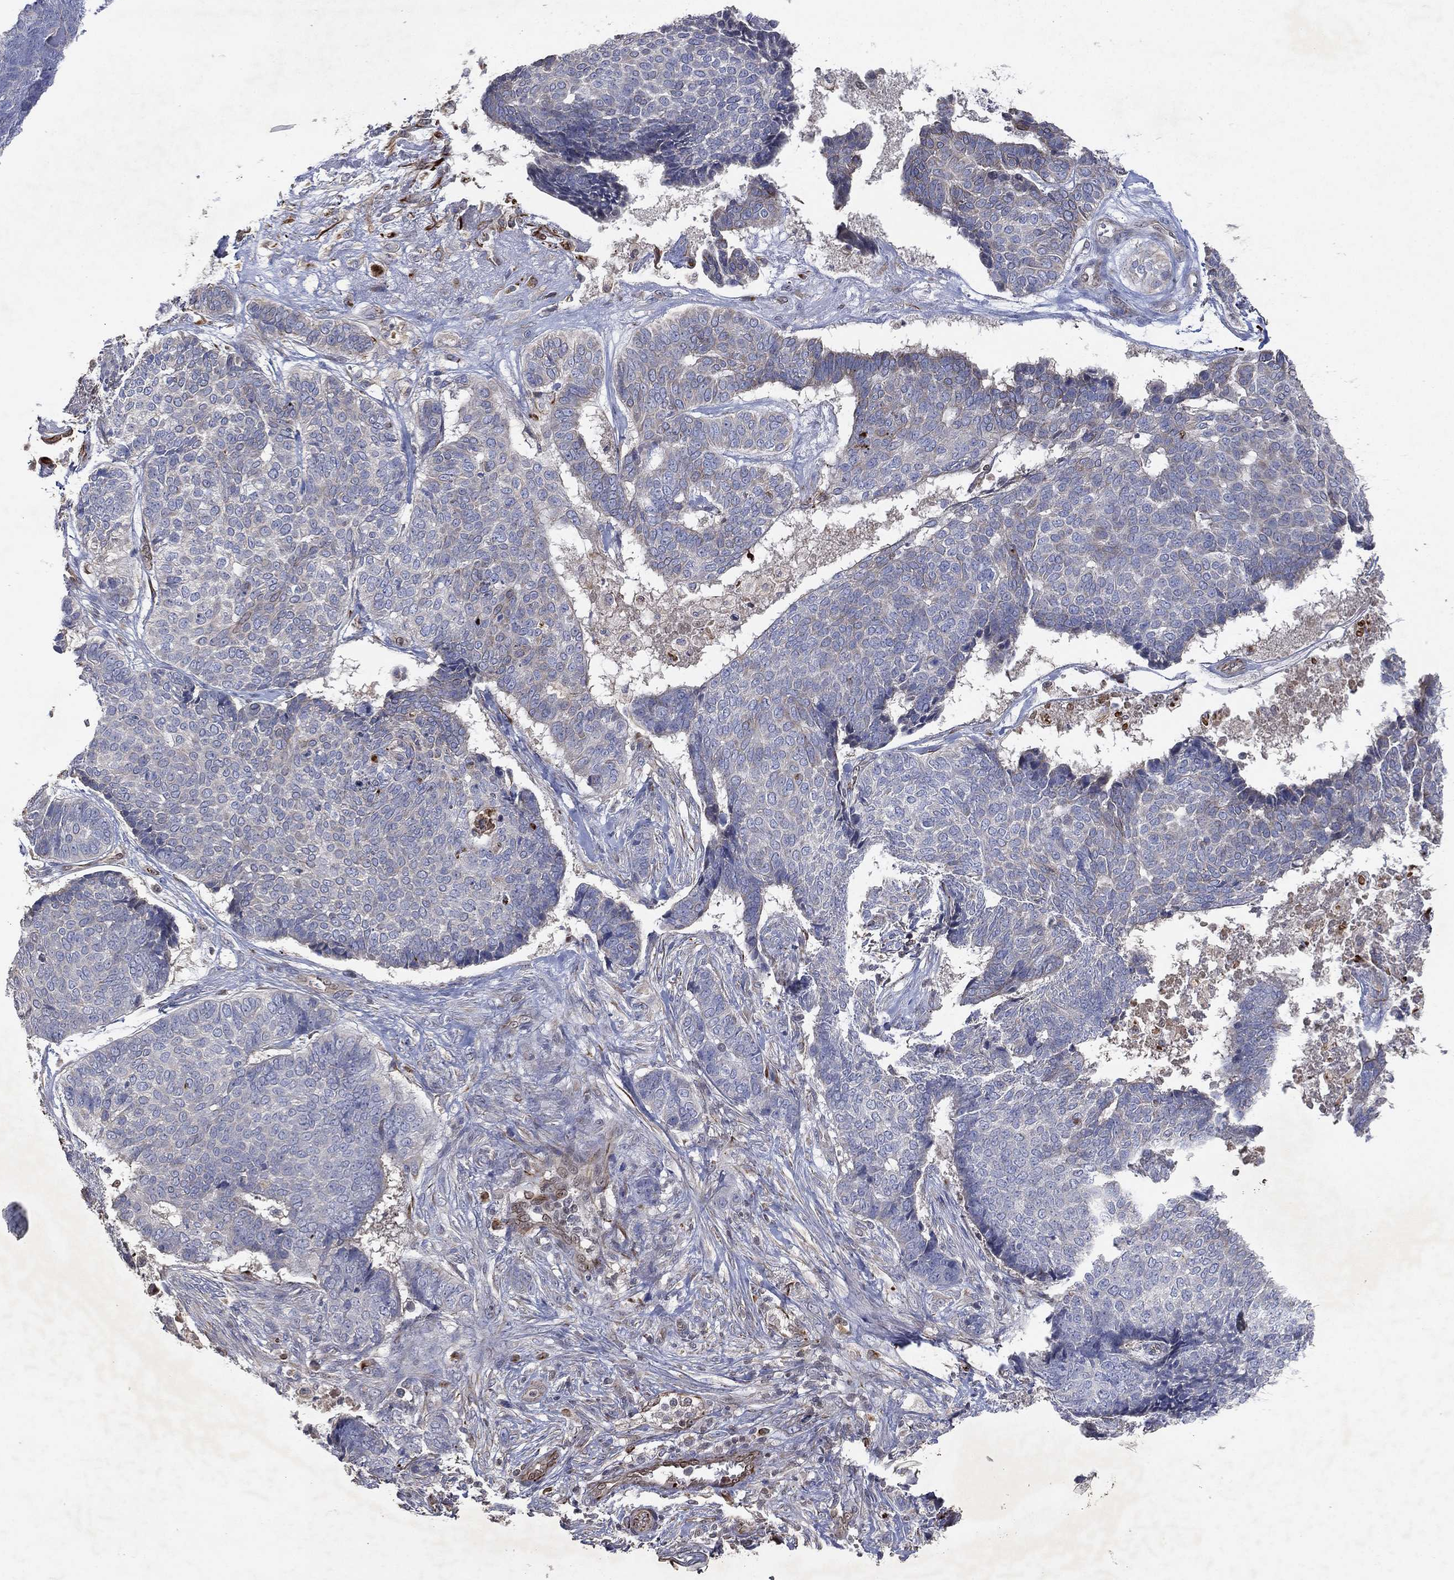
{"staining": {"intensity": "negative", "quantity": "none", "location": "none"}, "tissue": "skin cancer", "cell_type": "Tumor cells", "image_type": "cancer", "snomed": [{"axis": "morphology", "description": "Basal cell carcinoma"}, {"axis": "topography", "description": "Skin"}], "caption": "Tumor cells show no significant protein staining in basal cell carcinoma (skin).", "gene": "FLI1", "patient": {"sex": "male", "age": 86}}